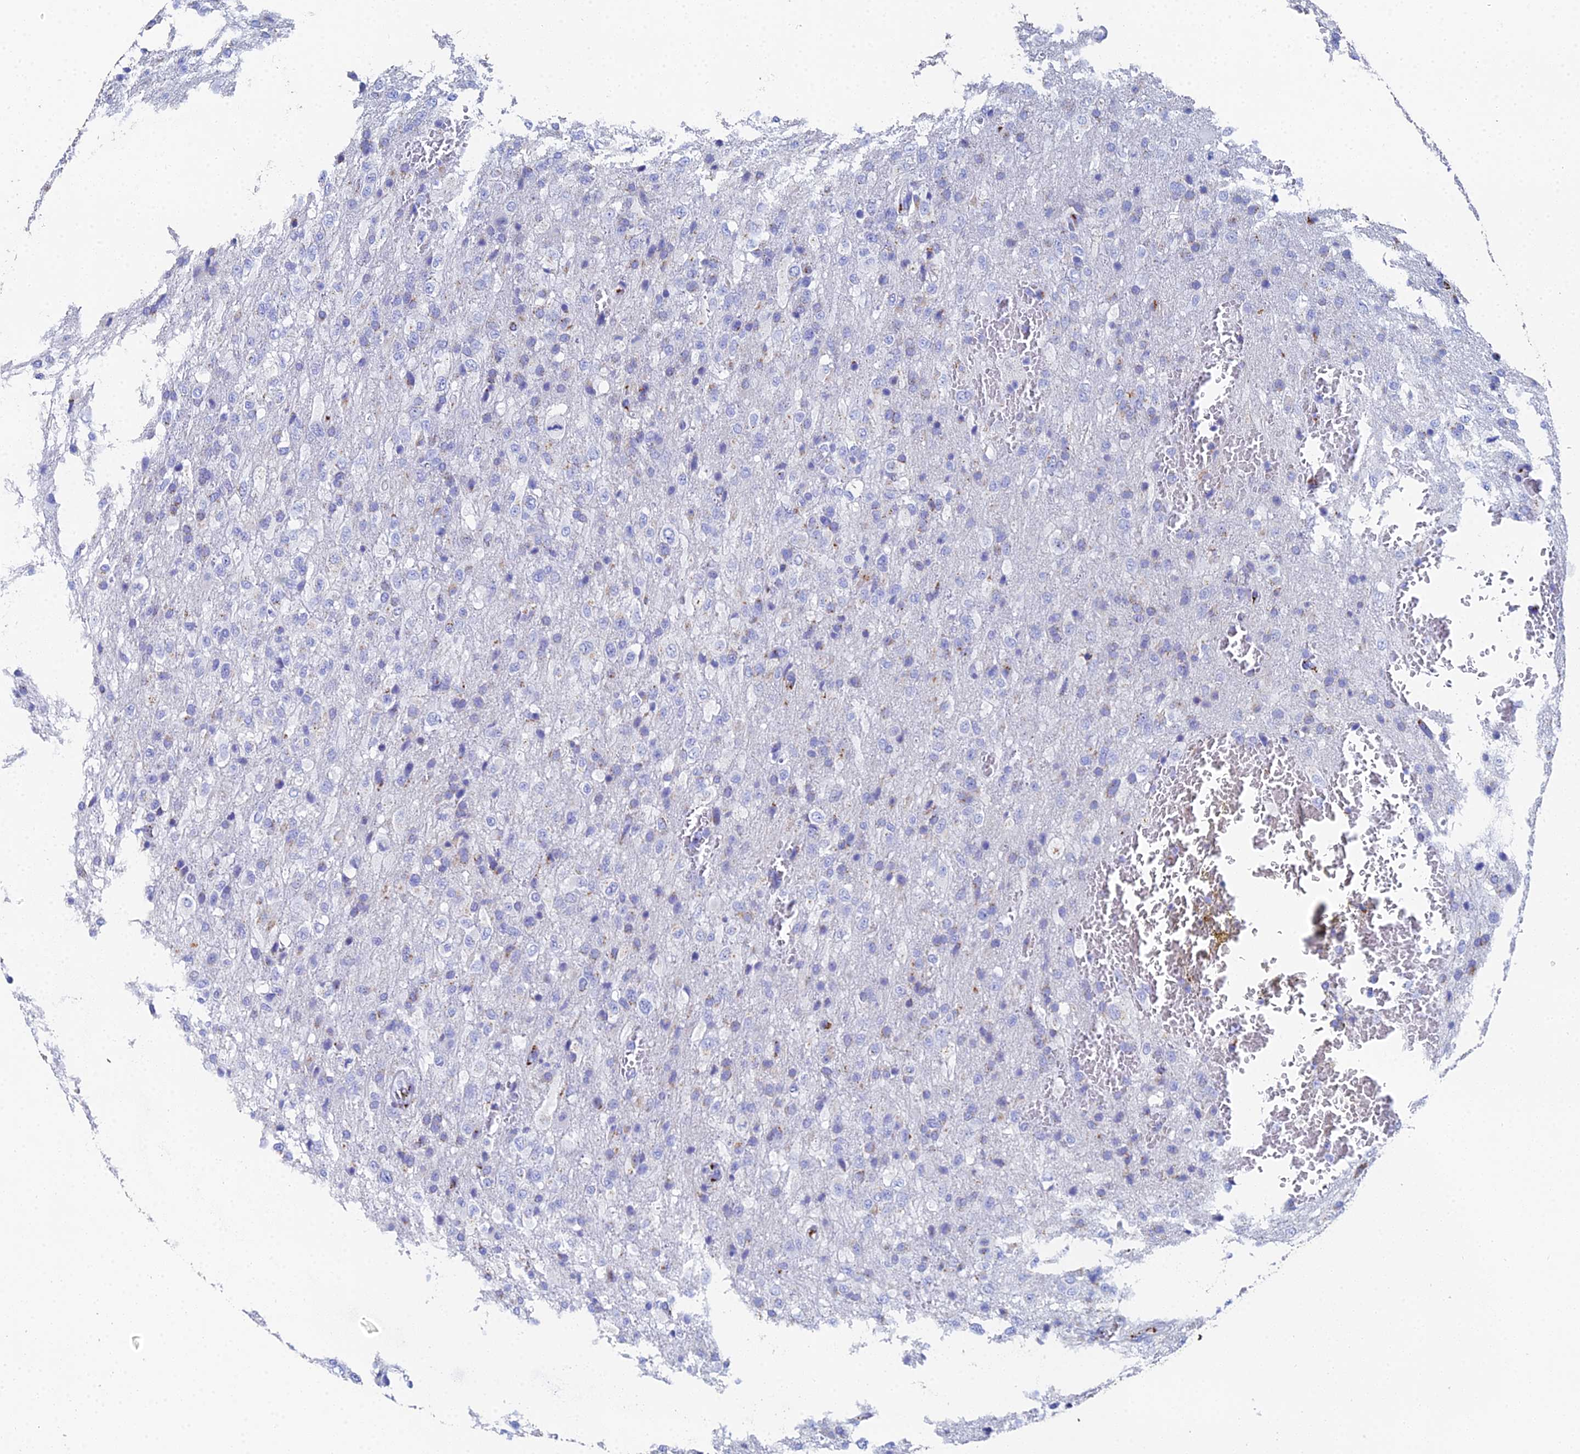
{"staining": {"intensity": "negative", "quantity": "none", "location": "none"}, "tissue": "glioma", "cell_type": "Tumor cells", "image_type": "cancer", "snomed": [{"axis": "morphology", "description": "Glioma, malignant, High grade"}, {"axis": "topography", "description": "Brain"}], "caption": "Immunohistochemical staining of human glioma shows no significant positivity in tumor cells. (Brightfield microscopy of DAB (3,3'-diaminobenzidine) IHC at high magnification).", "gene": "ENSG00000268674", "patient": {"sex": "female", "age": 74}}